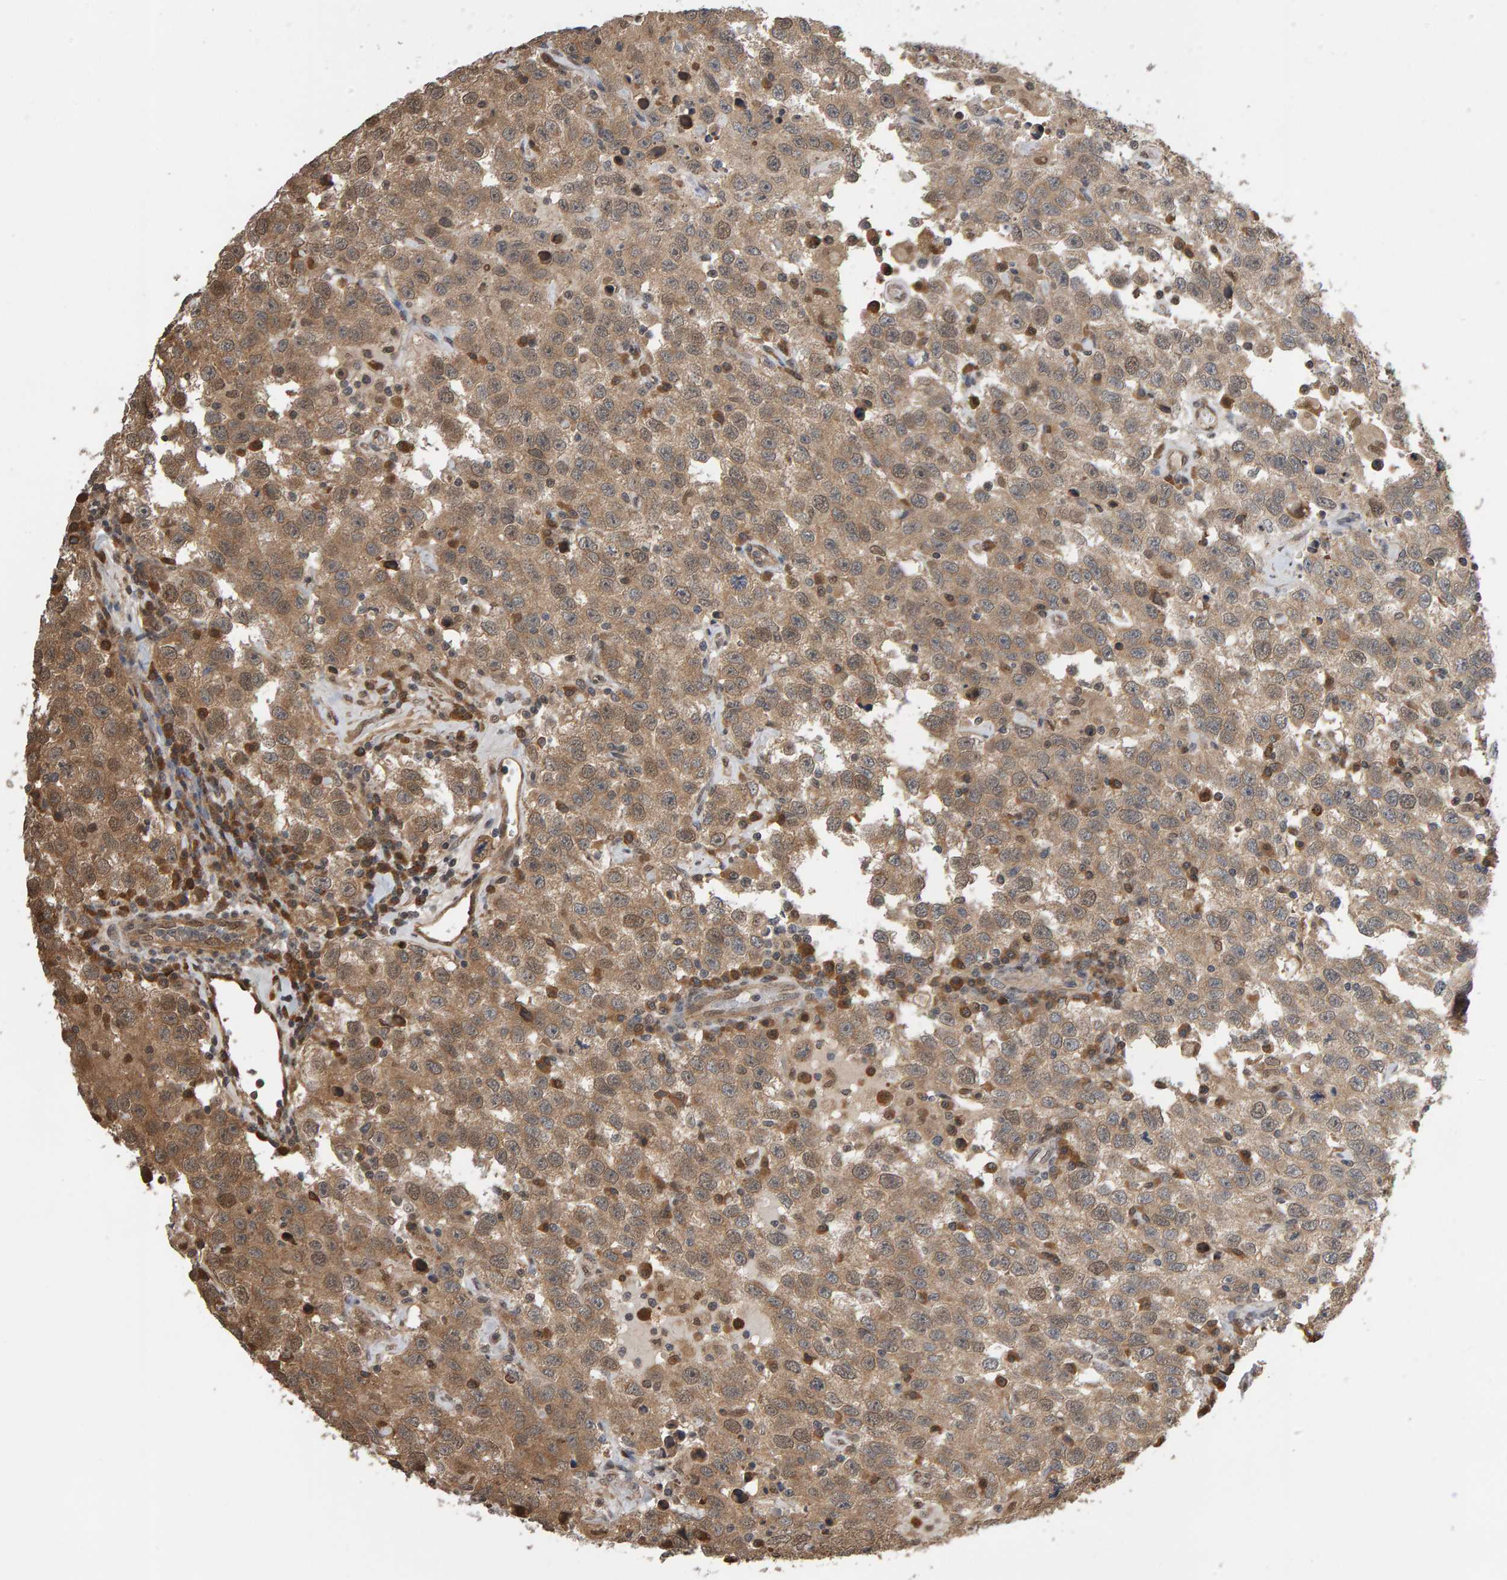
{"staining": {"intensity": "weak", "quantity": ">75%", "location": "cytoplasmic/membranous"}, "tissue": "testis cancer", "cell_type": "Tumor cells", "image_type": "cancer", "snomed": [{"axis": "morphology", "description": "Seminoma, NOS"}, {"axis": "topography", "description": "Testis"}], "caption": "Tumor cells demonstrate low levels of weak cytoplasmic/membranous expression in approximately >75% of cells in testis cancer.", "gene": "COASY", "patient": {"sex": "male", "age": 41}}